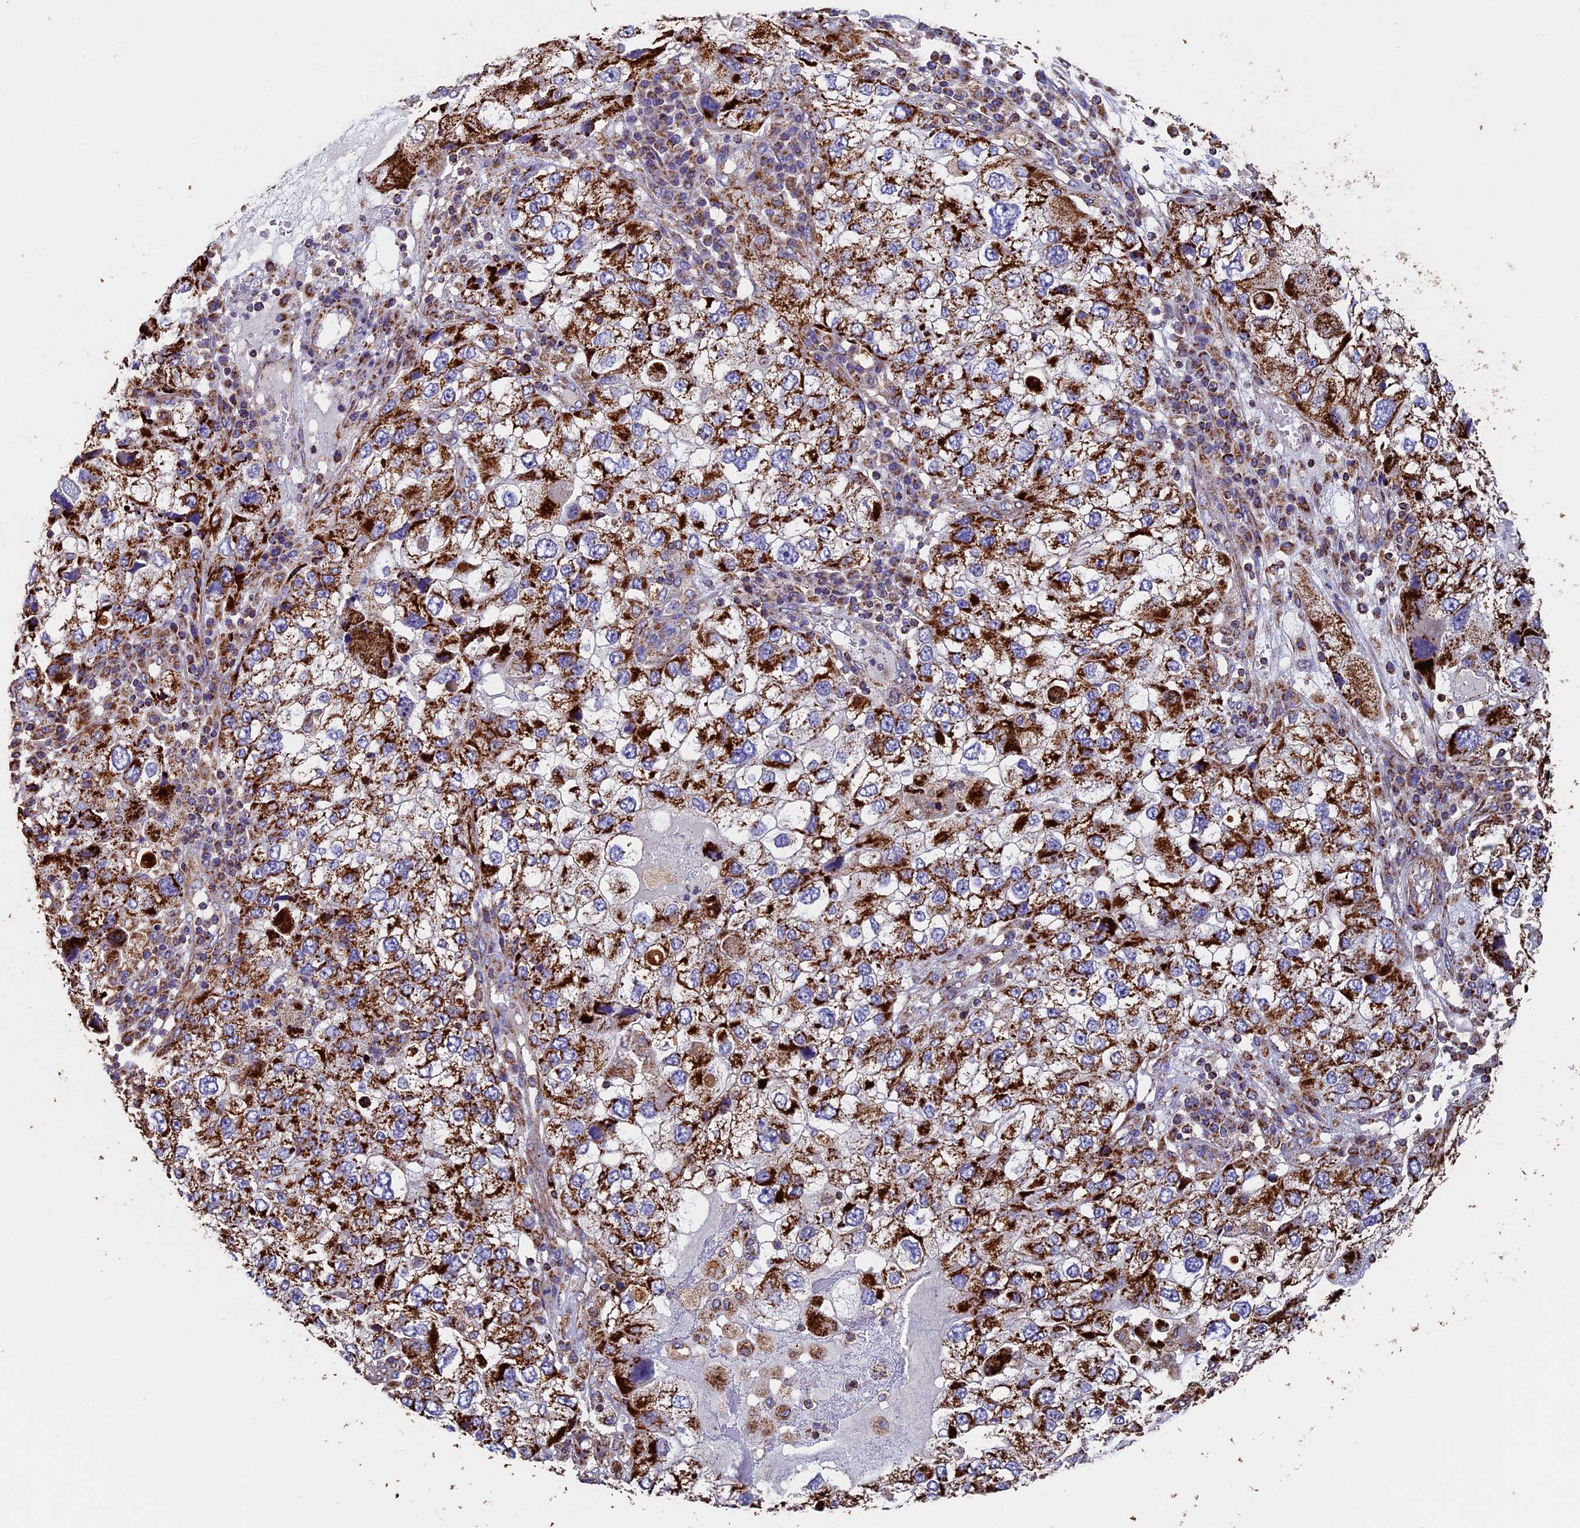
{"staining": {"intensity": "strong", "quantity": ">75%", "location": "cytoplasmic/membranous"}, "tissue": "endometrial cancer", "cell_type": "Tumor cells", "image_type": "cancer", "snomed": [{"axis": "morphology", "description": "Adenocarcinoma, NOS"}, {"axis": "topography", "description": "Endometrium"}], "caption": "Immunohistochemical staining of human endometrial adenocarcinoma reveals high levels of strong cytoplasmic/membranous protein positivity in about >75% of tumor cells.", "gene": "ADAT1", "patient": {"sex": "female", "age": 49}}